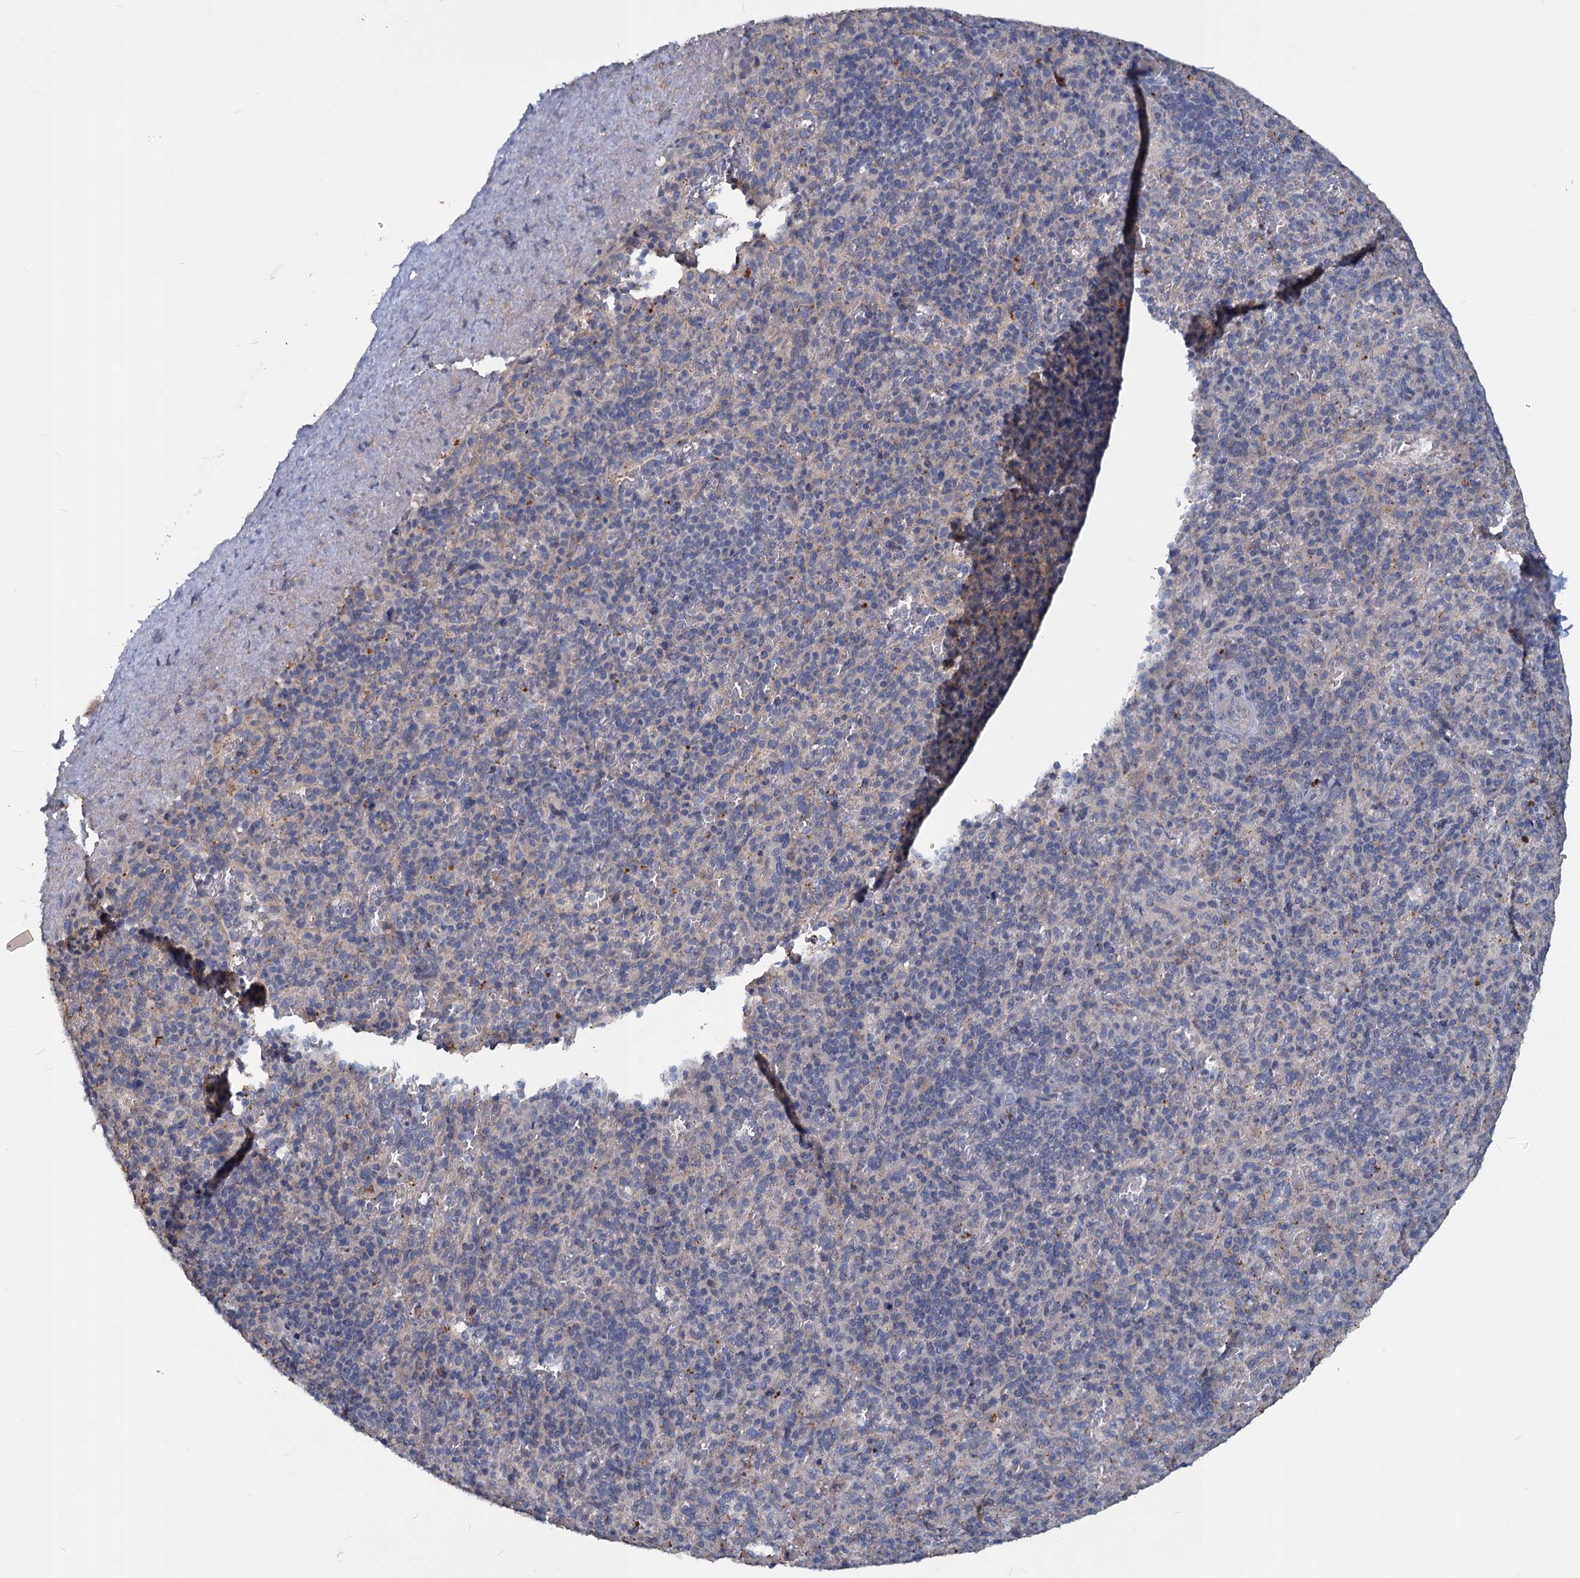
{"staining": {"intensity": "negative", "quantity": "none", "location": "none"}, "tissue": "spleen", "cell_type": "Cells in red pulp", "image_type": "normal", "snomed": [{"axis": "morphology", "description": "Normal tissue, NOS"}, {"axis": "topography", "description": "Spleen"}], "caption": "A high-resolution micrograph shows immunohistochemistry (IHC) staining of unremarkable spleen, which displays no significant staining in cells in red pulp. (DAB (3,3'-diaminobenzidine) immunohistochemistry, high magnification).", "gene": "SLC2A7", "patient": {"sex": "male", "age": 82}}